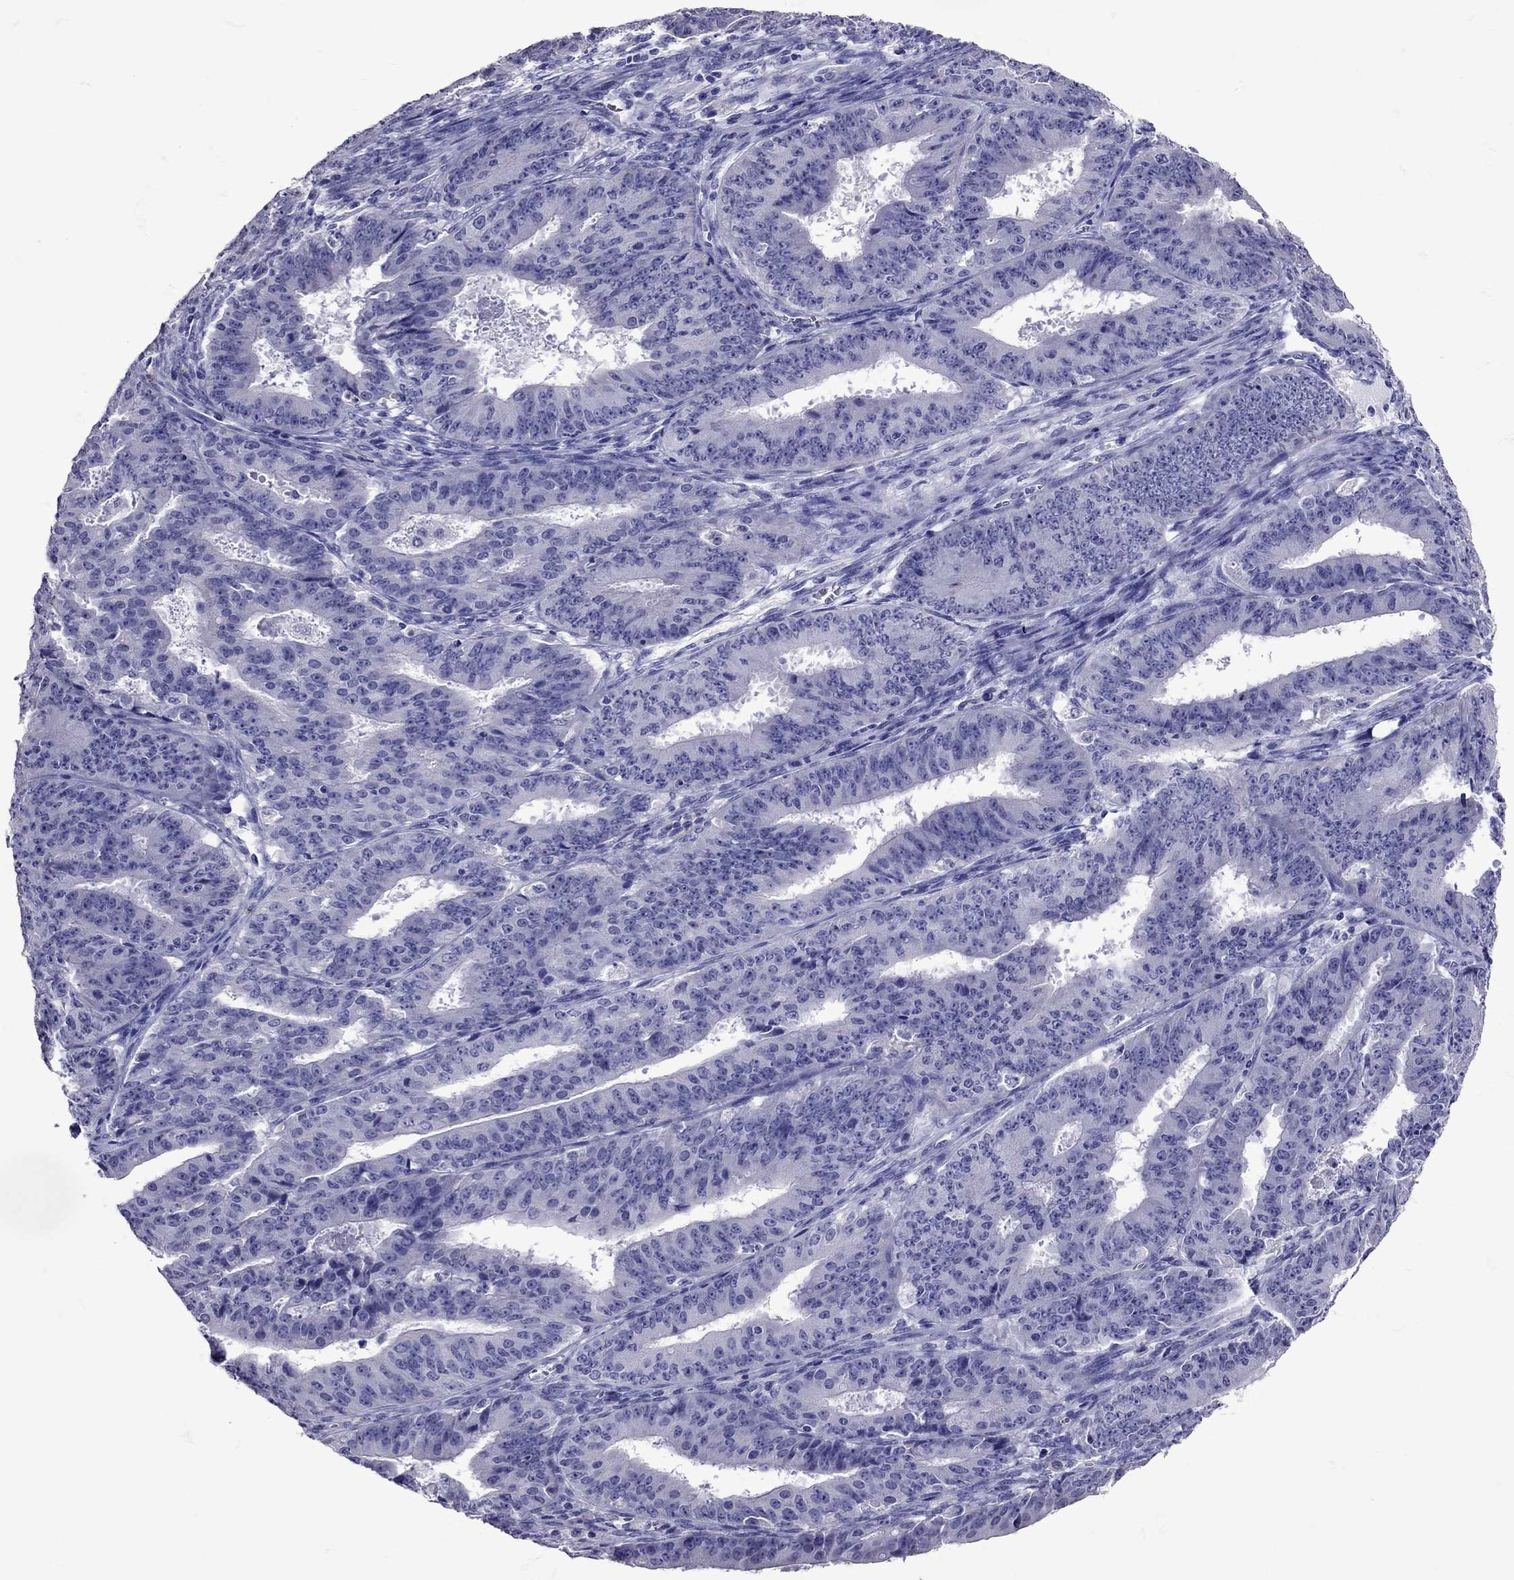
{"staining": {"intensity": "negative", "quantity": "none", "location": "none"}, "tissue": "ovarian cancer", "cell_type": "Tumor cells", "image_type": "cancer", "snomed": [{"axis": "morphology", "description": "Carcinoma, endometroid"}, {"axis": "topography", "description": "Ovary"}], "caption": "IHC histopathology image of ovarian cancer (endometroid carcinoma) stained for a protein (brown), which exhibits no positivity in tumor cells. Brightfield microscopy of IHC stained with DAB (brown) and hematoxylin (blue), captured at high magnification.", "gene": "TBR1", "patient": {"sex": "female", "age": 42}}